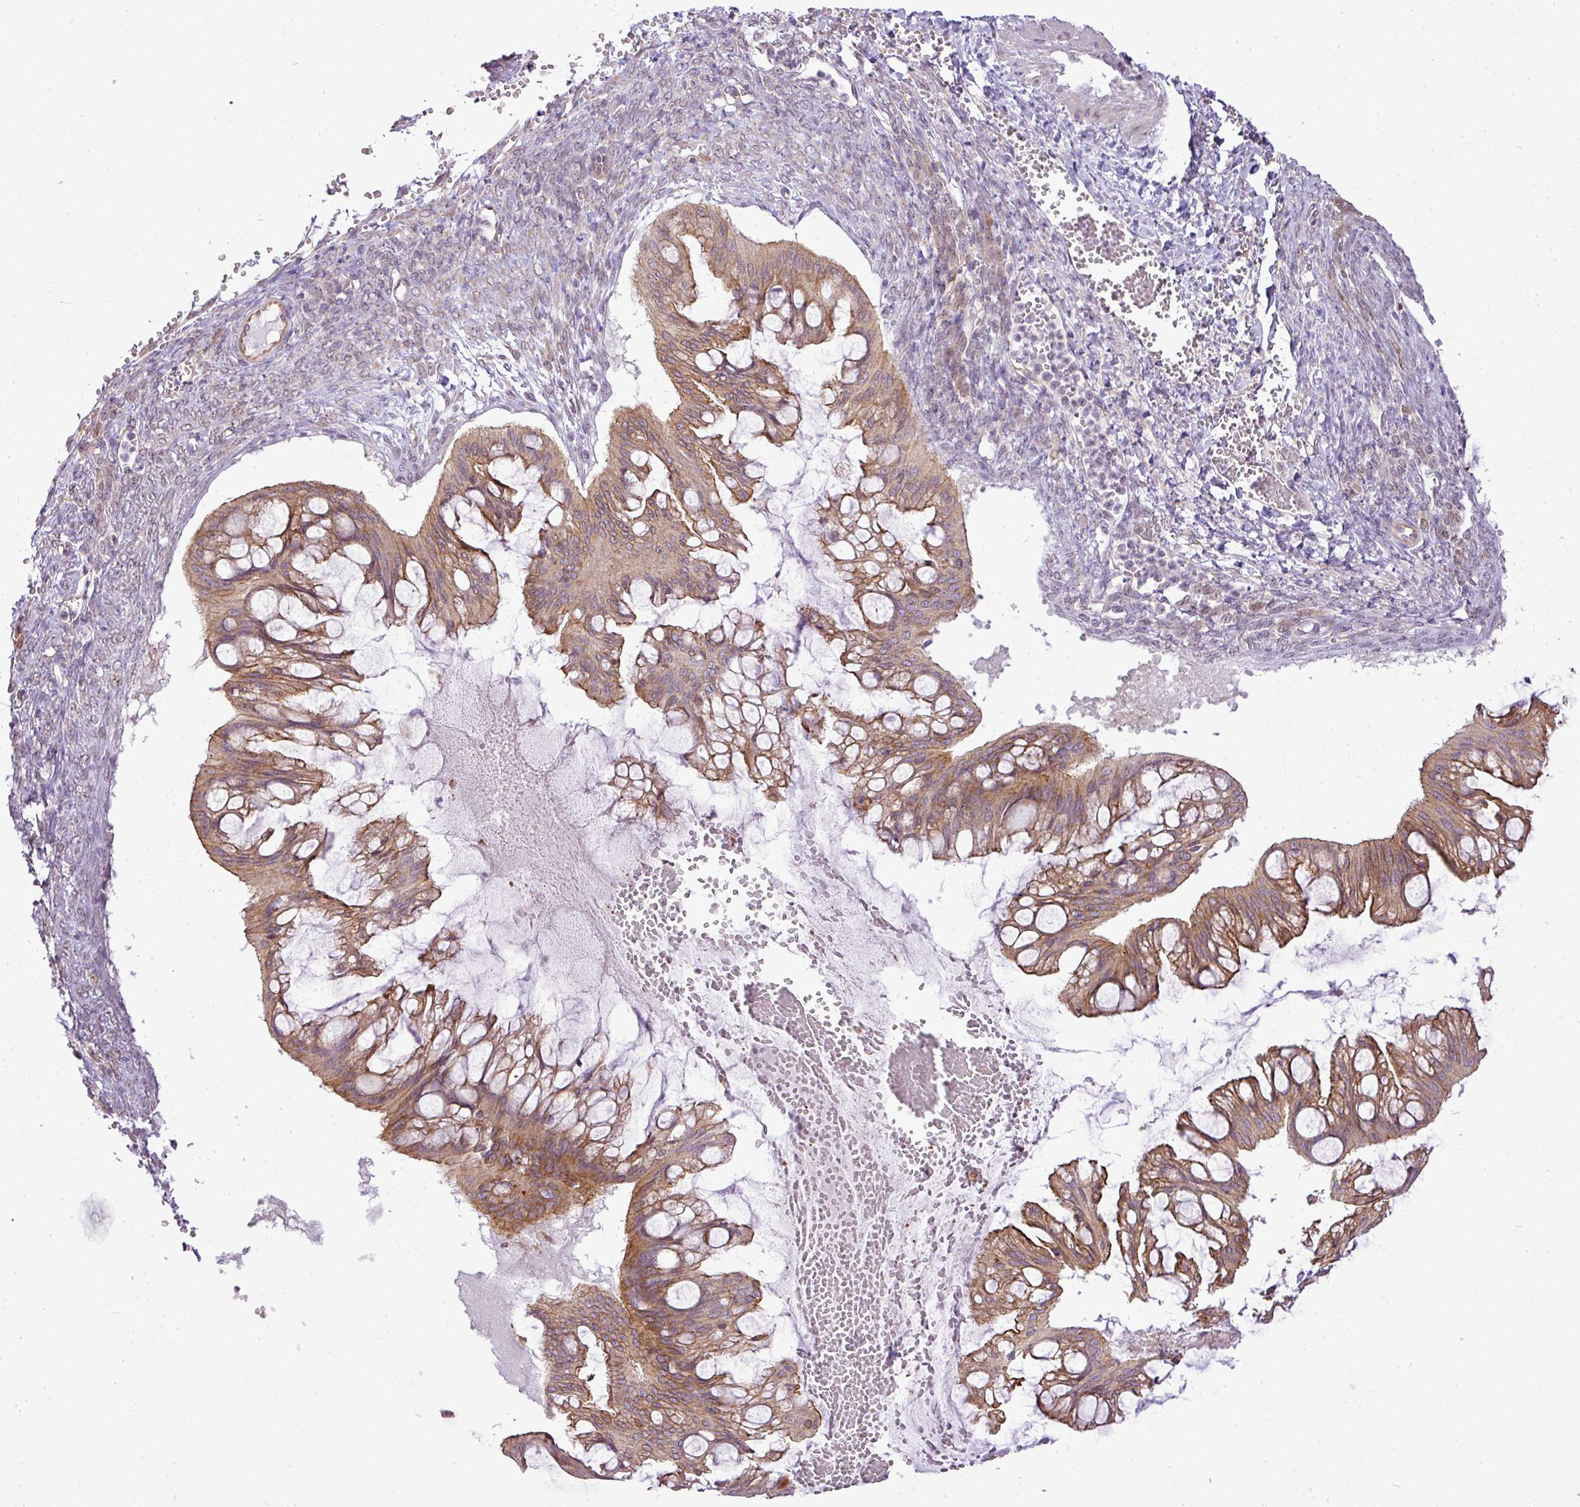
{"staining": {"intensity": "moderate", "quantity": ">75%", "location": "cytoplasmic/membranous"}, "tissue": "ovarian cancer", "cell_type": "Tumor cells", "image_type": "cancer", "snomed": [{"axis": "morphology", "description": "Cystadenocarcinoma, mucinous, NOS"}, {"axis": "topography", "description": "Ovary"}], "caption": "Immunohistochemistry of human ovarian cancer (mucinous cystadenocarcinoma) displays medium levels of moderate cytoplasmic/membranous expression in about >75% of tumor cells.", "gene": "COX18", "patient": {"sex": "female", "age": 73}}